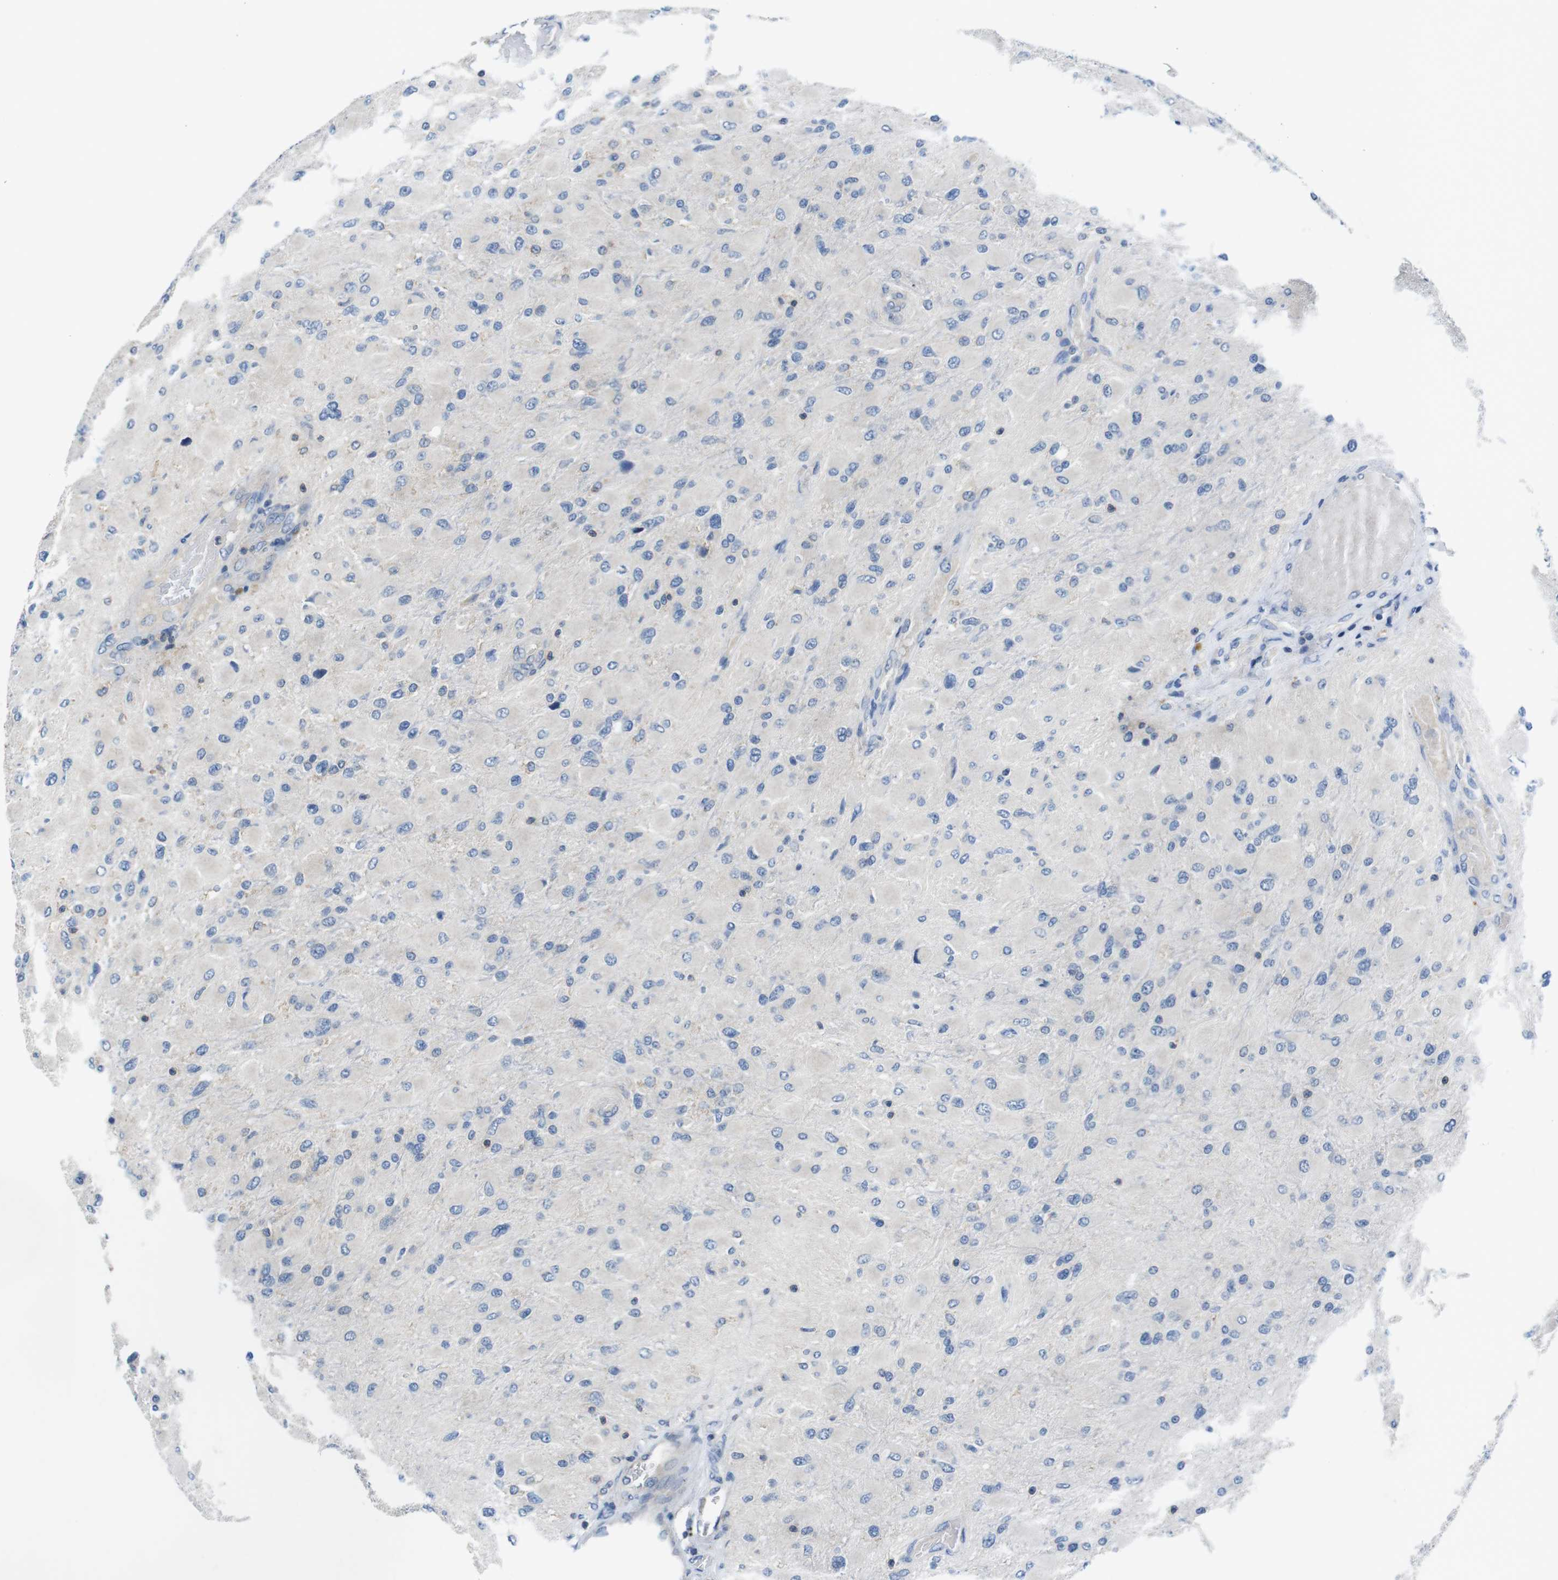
{"staining": {"intensity": "negative", "quantity": "none", "location": "none"}, "tissue": "glioma", "cell_type": "Tumor cells", "image_type": "cancer", "snomed": [{"axis": "morphology", "description": "Glioma, malignant, High grade"}, {"axis": "topography", "description": "Cerebral cortex"}], "caption": "DAB immunohistochemical staining of malignant high-grade glioma demonstrates no significant staining in tumor cells.", "gene": "PIK3CD", "patient": {"sex": "female", "age": 36}}